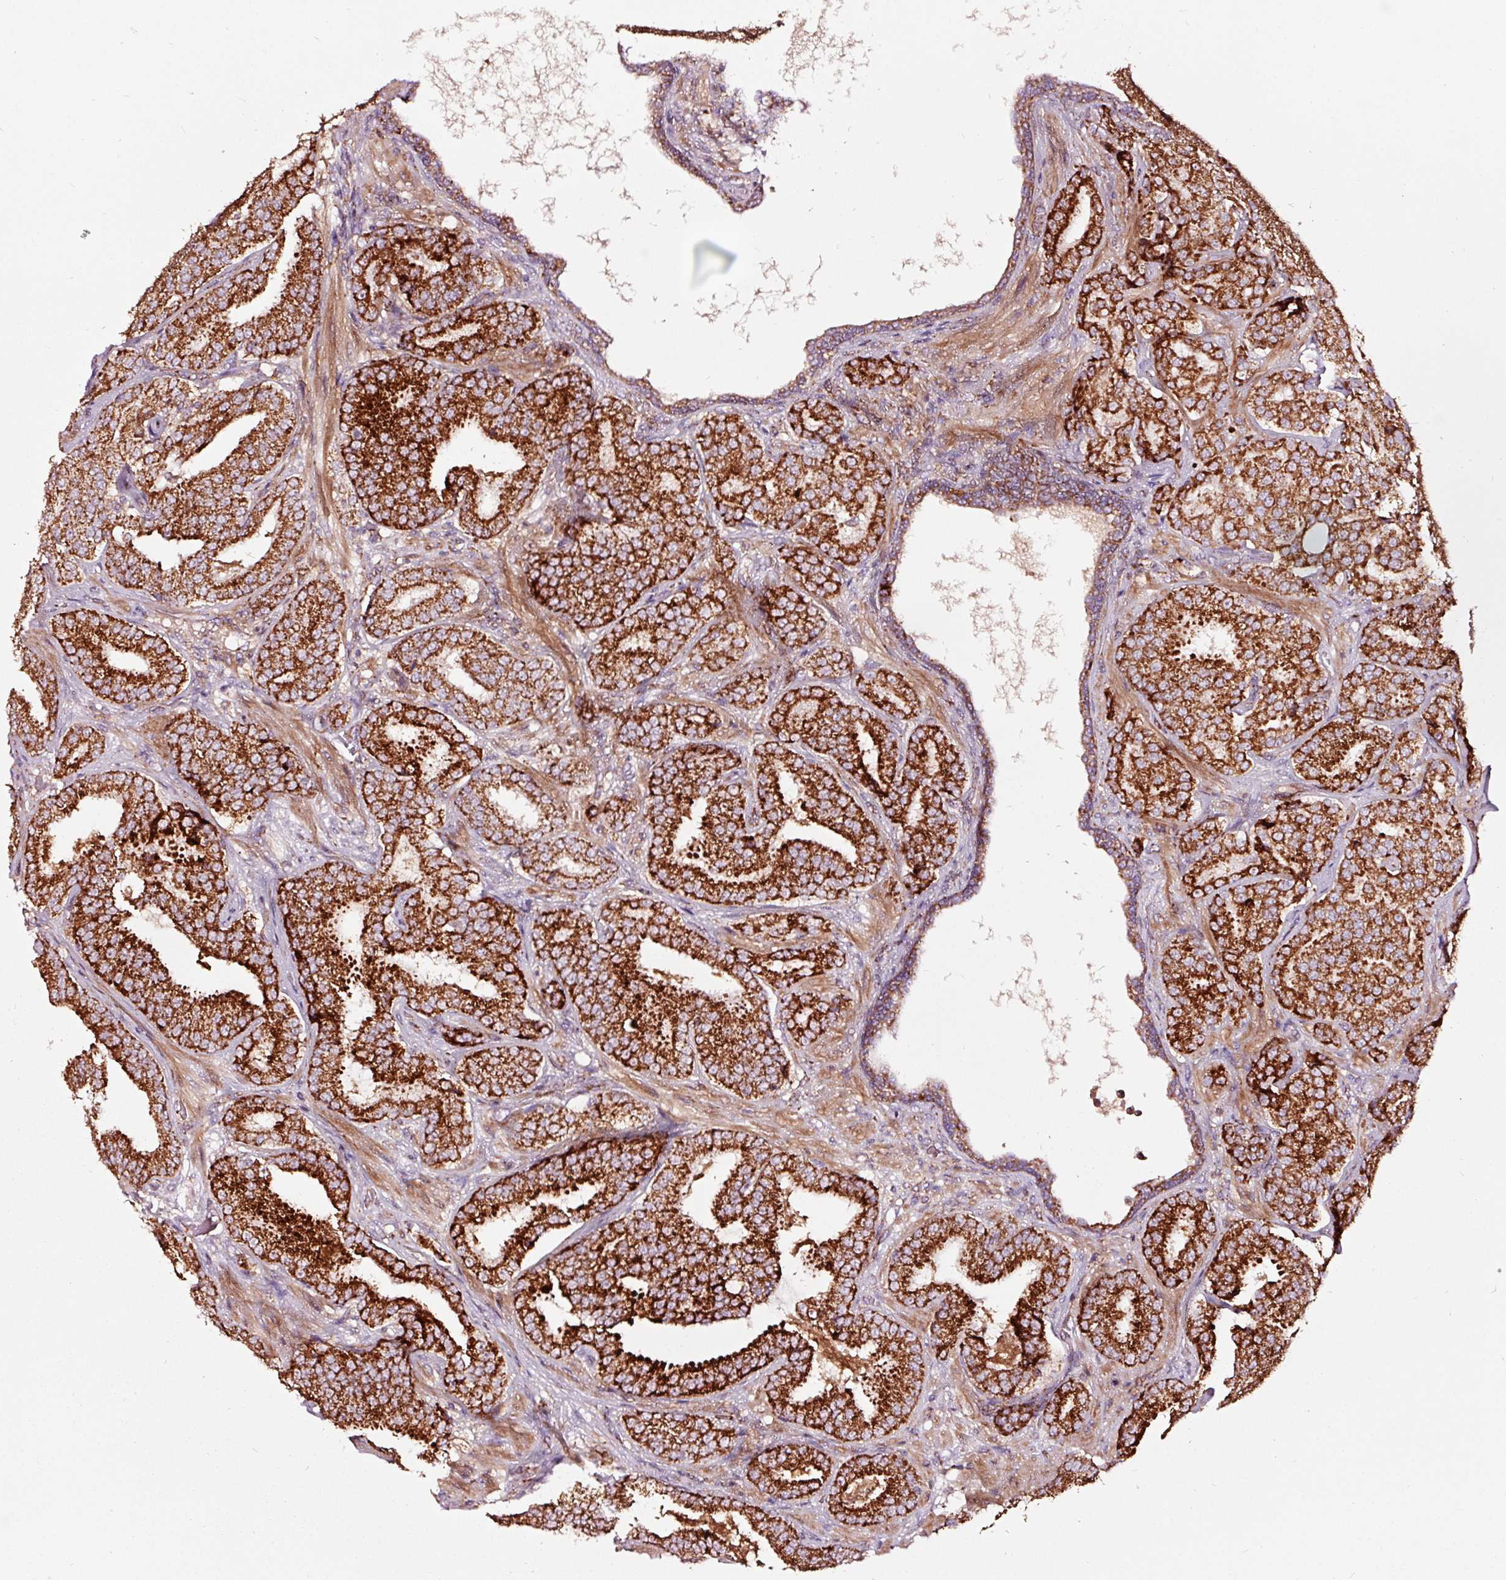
{"staining": {"intensity": "strong", "quantity": ">75%", "location": "cytoplasmic/membranous"}, "tissue": "prostate cancer", "cell_type": "Tumor cells", "image_type": "cancer", "snomed": [{"axis": "morphology", "description": "Adenocarcinoma, High grade"}, {"axis": "topography", "description": "Prostate"}], "caption": "Immunohistochemical staining of human prostate cancer (adenocarcinoma (high-grade)) reveals high levels of strong cytoplasmic/membranous protein positivity in about >75% of tumor cells. Immunohistochemistry (ihc) stains the protein of interest in brown and the nuclei are stained blue.", "gene": "TPM1", "patient": {"sex": "male", "age": 63}}